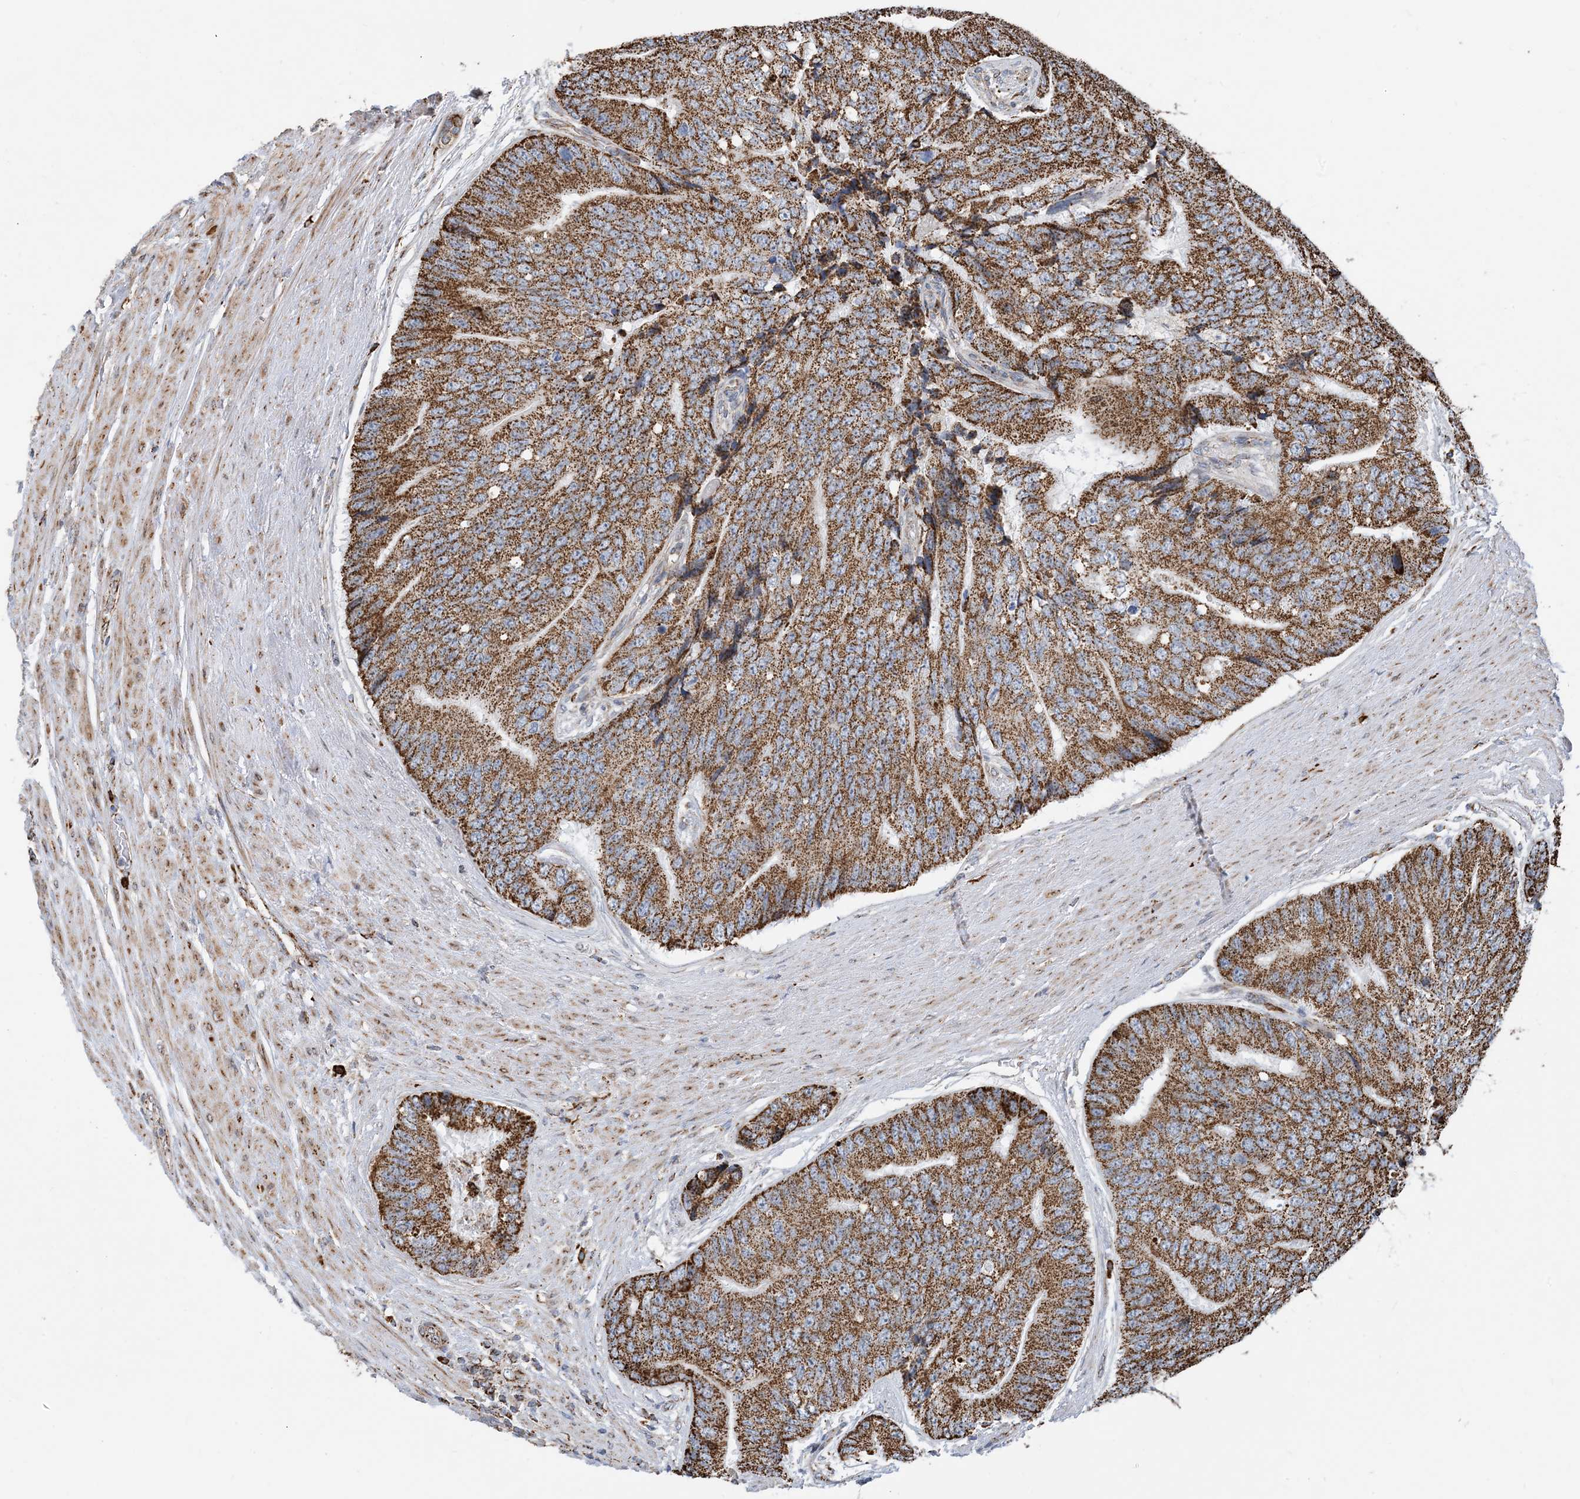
{"staining": {"intensity": "strong", "quantity": ">75%", "location": "cytoplasmic/membranous"}, "tissue": "prostate cancer", "cell_type": "Tumor cells", "image_type": "cancer", "snomed": [{"axis": "morphology", "description": "Adenocarcinoma, High grade"}, {"axis": "topography", "description": "Prostate"}], "caption": "A brown stain shows strong cytoplasmic/membranous staining of a protein in human high-grade adenocarcinoma (prostate) tumor cells.", "gene": "PCDHGA1", "patient": {"sex": "male", "age": 70}}